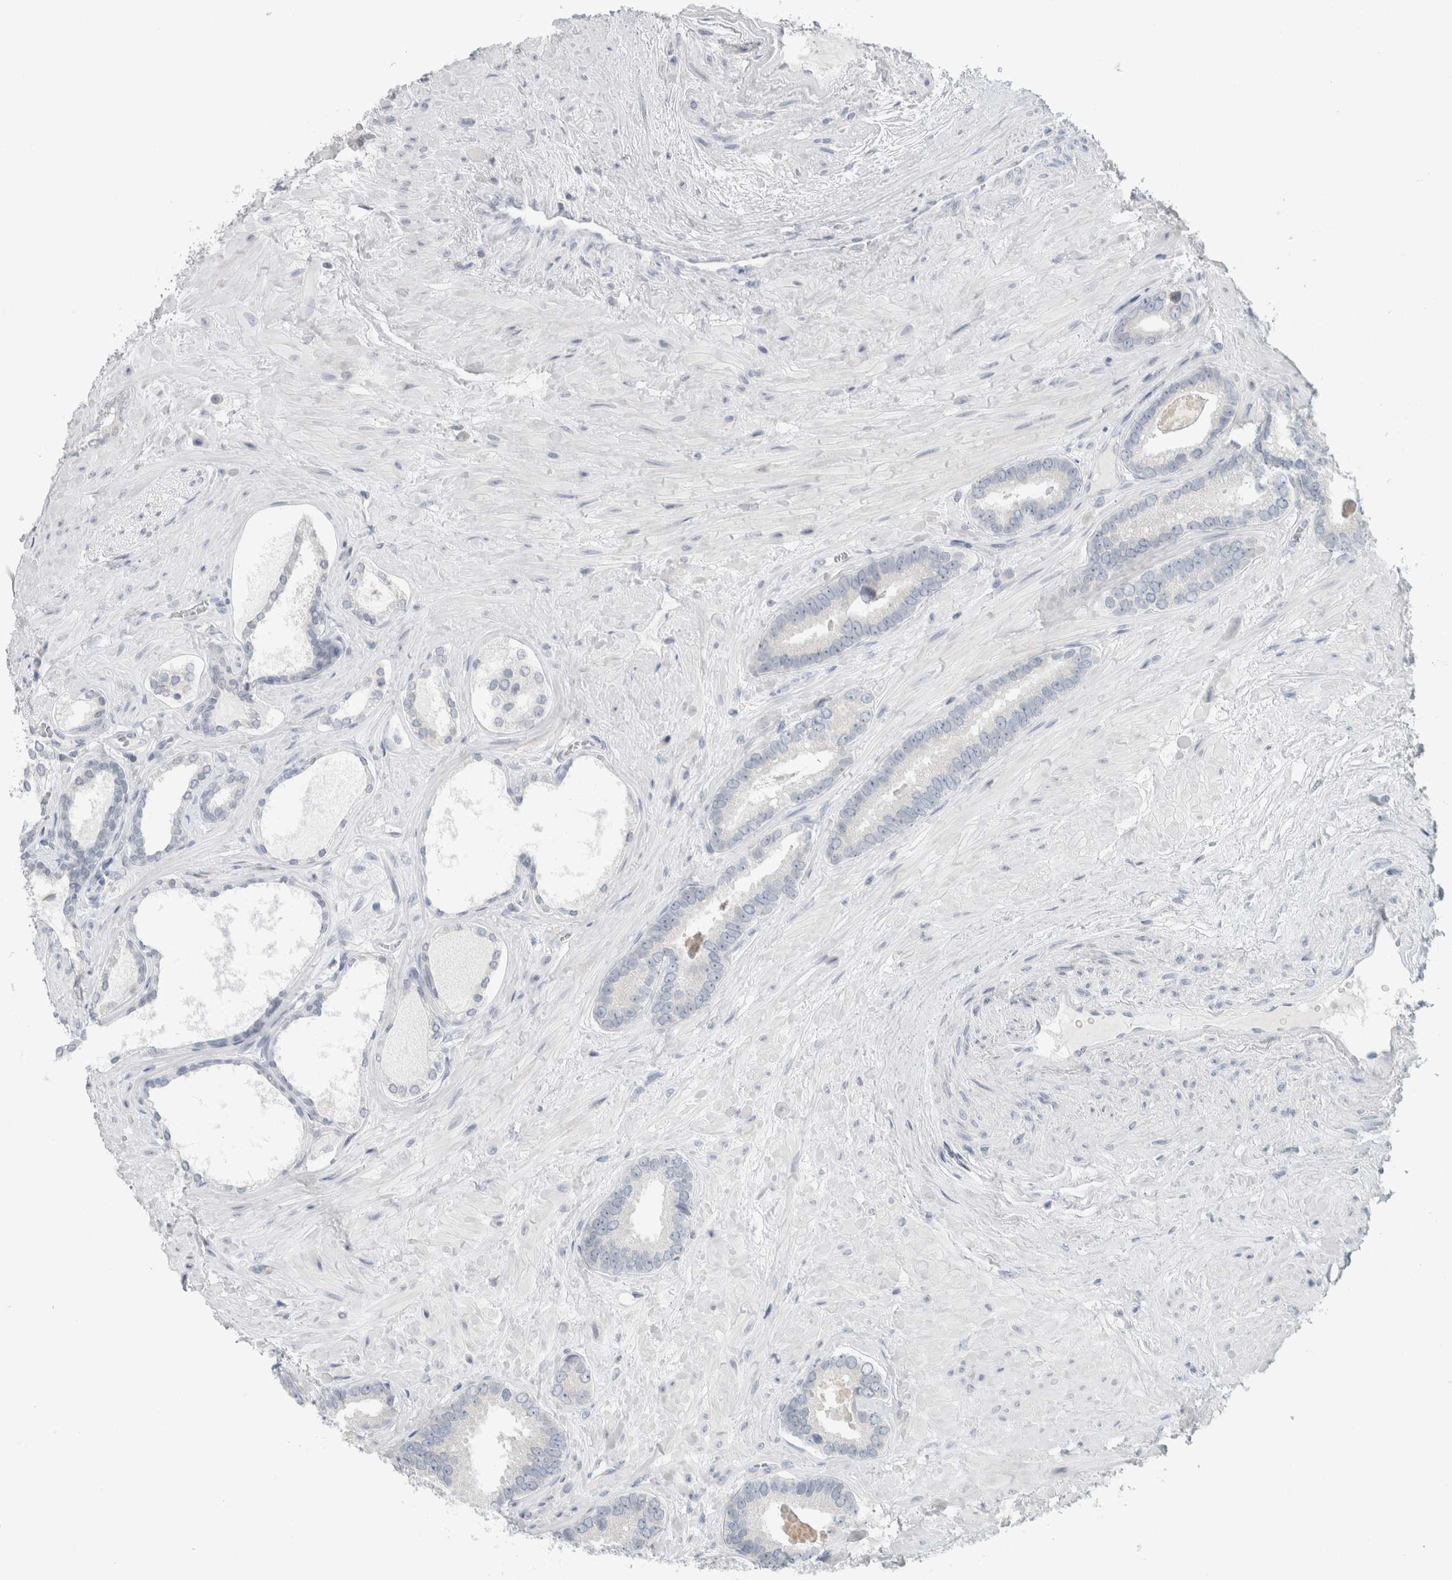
{"staining": {"intensity": "negative", "quantity": "none", "location": "none"}, "tissue": "prostate cancer", "cell_type": "Tumor cells", "image_type": "cancer", "snomed": [{"axis": "morphology", "description": "Adenocarcinoma, Low grade"}, {"axis": "topography", "description": "Prostate"}], "caption": "Immunohistochemical staining of human prostate adenocarcinoma (low-grade) exhibits no significant expression in tumor cells.", "gene": "TRIT1", "patient": {"sex": "male", "age": 71}}